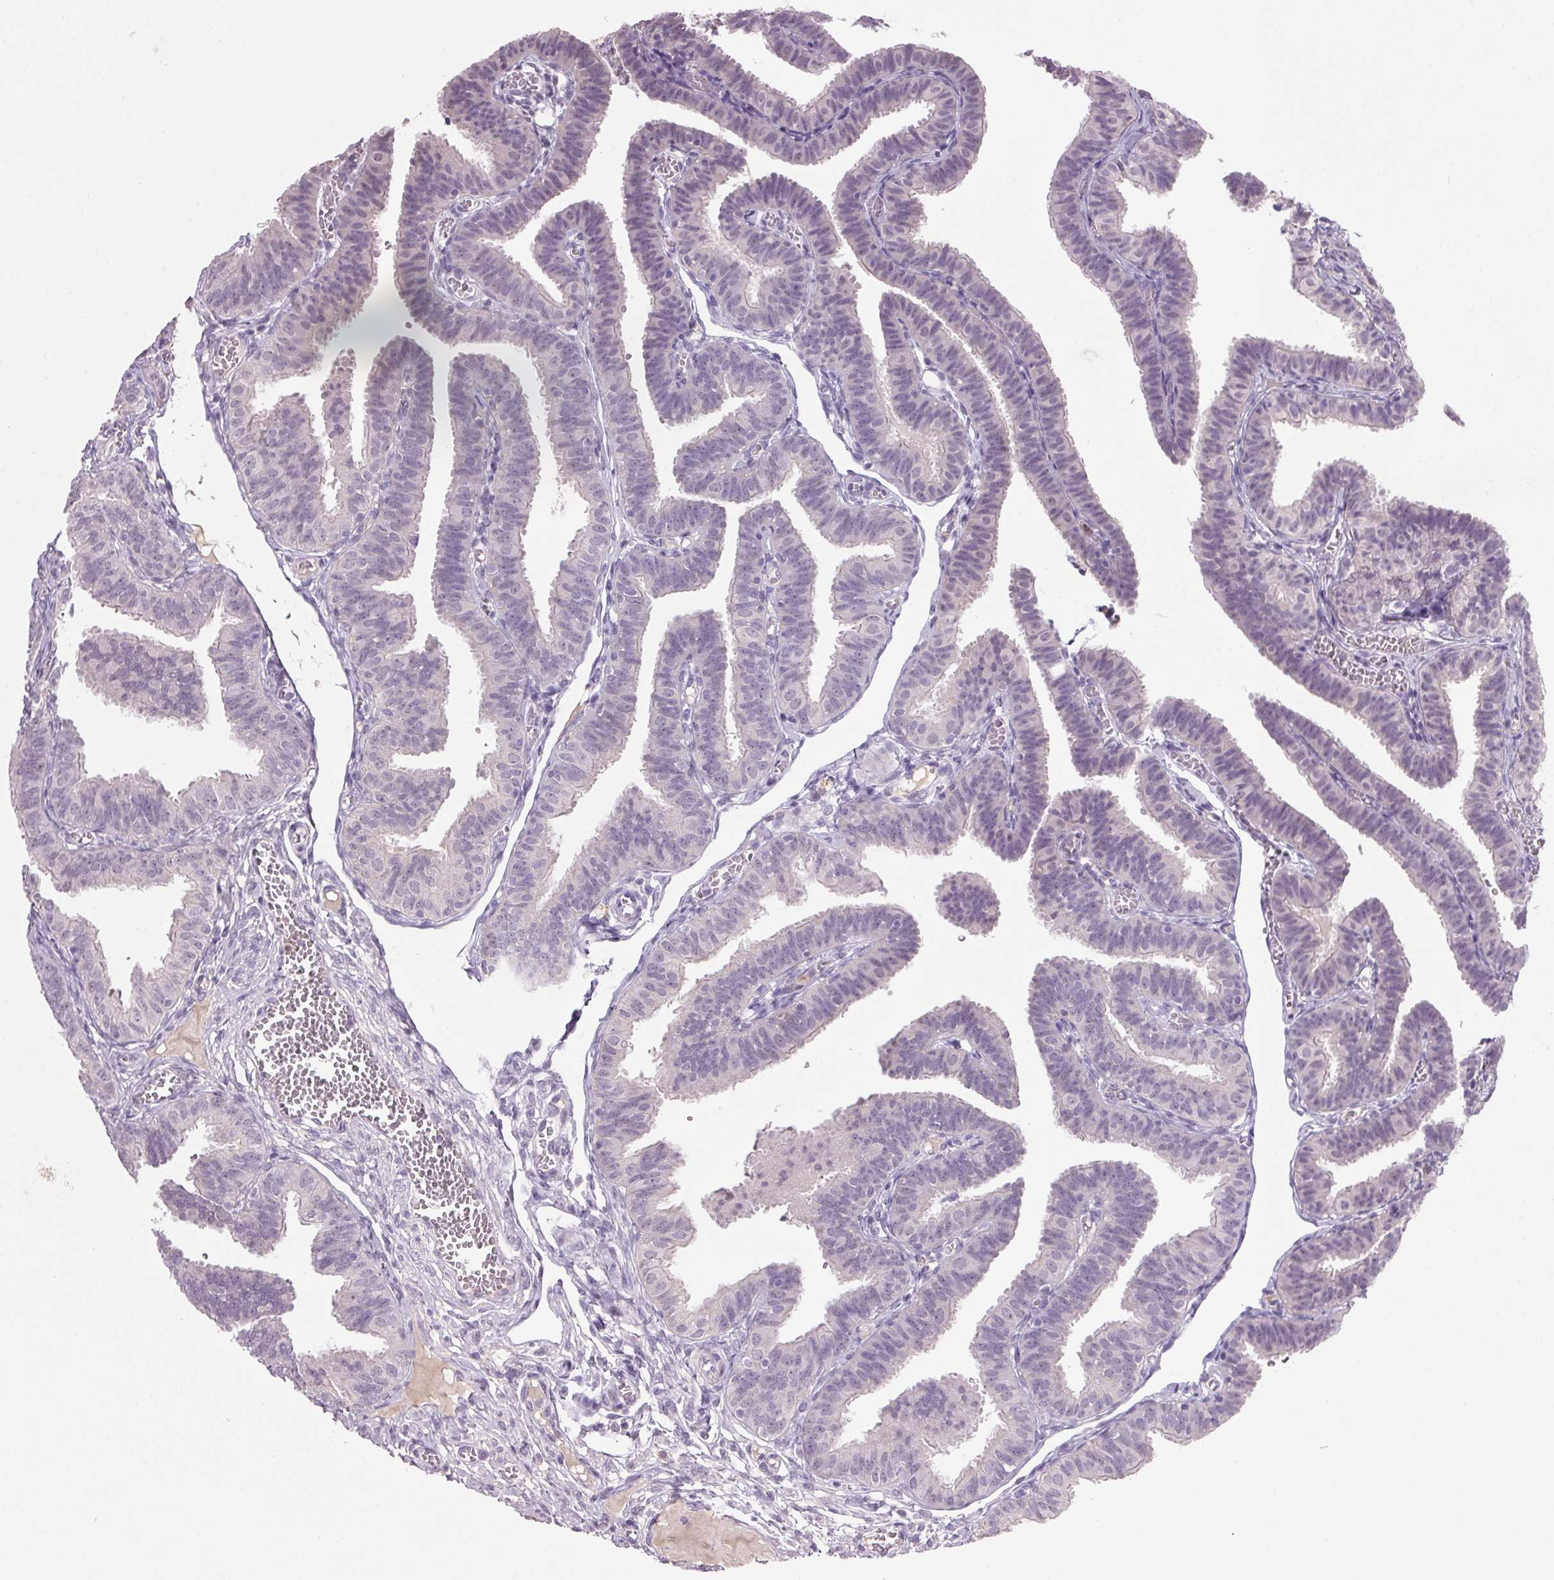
{"staining": {"intensity": "negative", "quantity": "none", "location": "none"}, "tissue": "fallopian tube", "cell_type": "Glandular cells", "image_type": "normal", "snomed": [{"axis": "morphology", "description": "Normal tissue, NOS"}, {"axis": "topography", "description": "Fallopian tube"}], "caption": "An image of human fallopian tube is negative for staining in glandular cells. (DAB immunohistochemistry, high magnification).", "gene": "TRDN", "patient": {"sex": "female", "age": 25}}